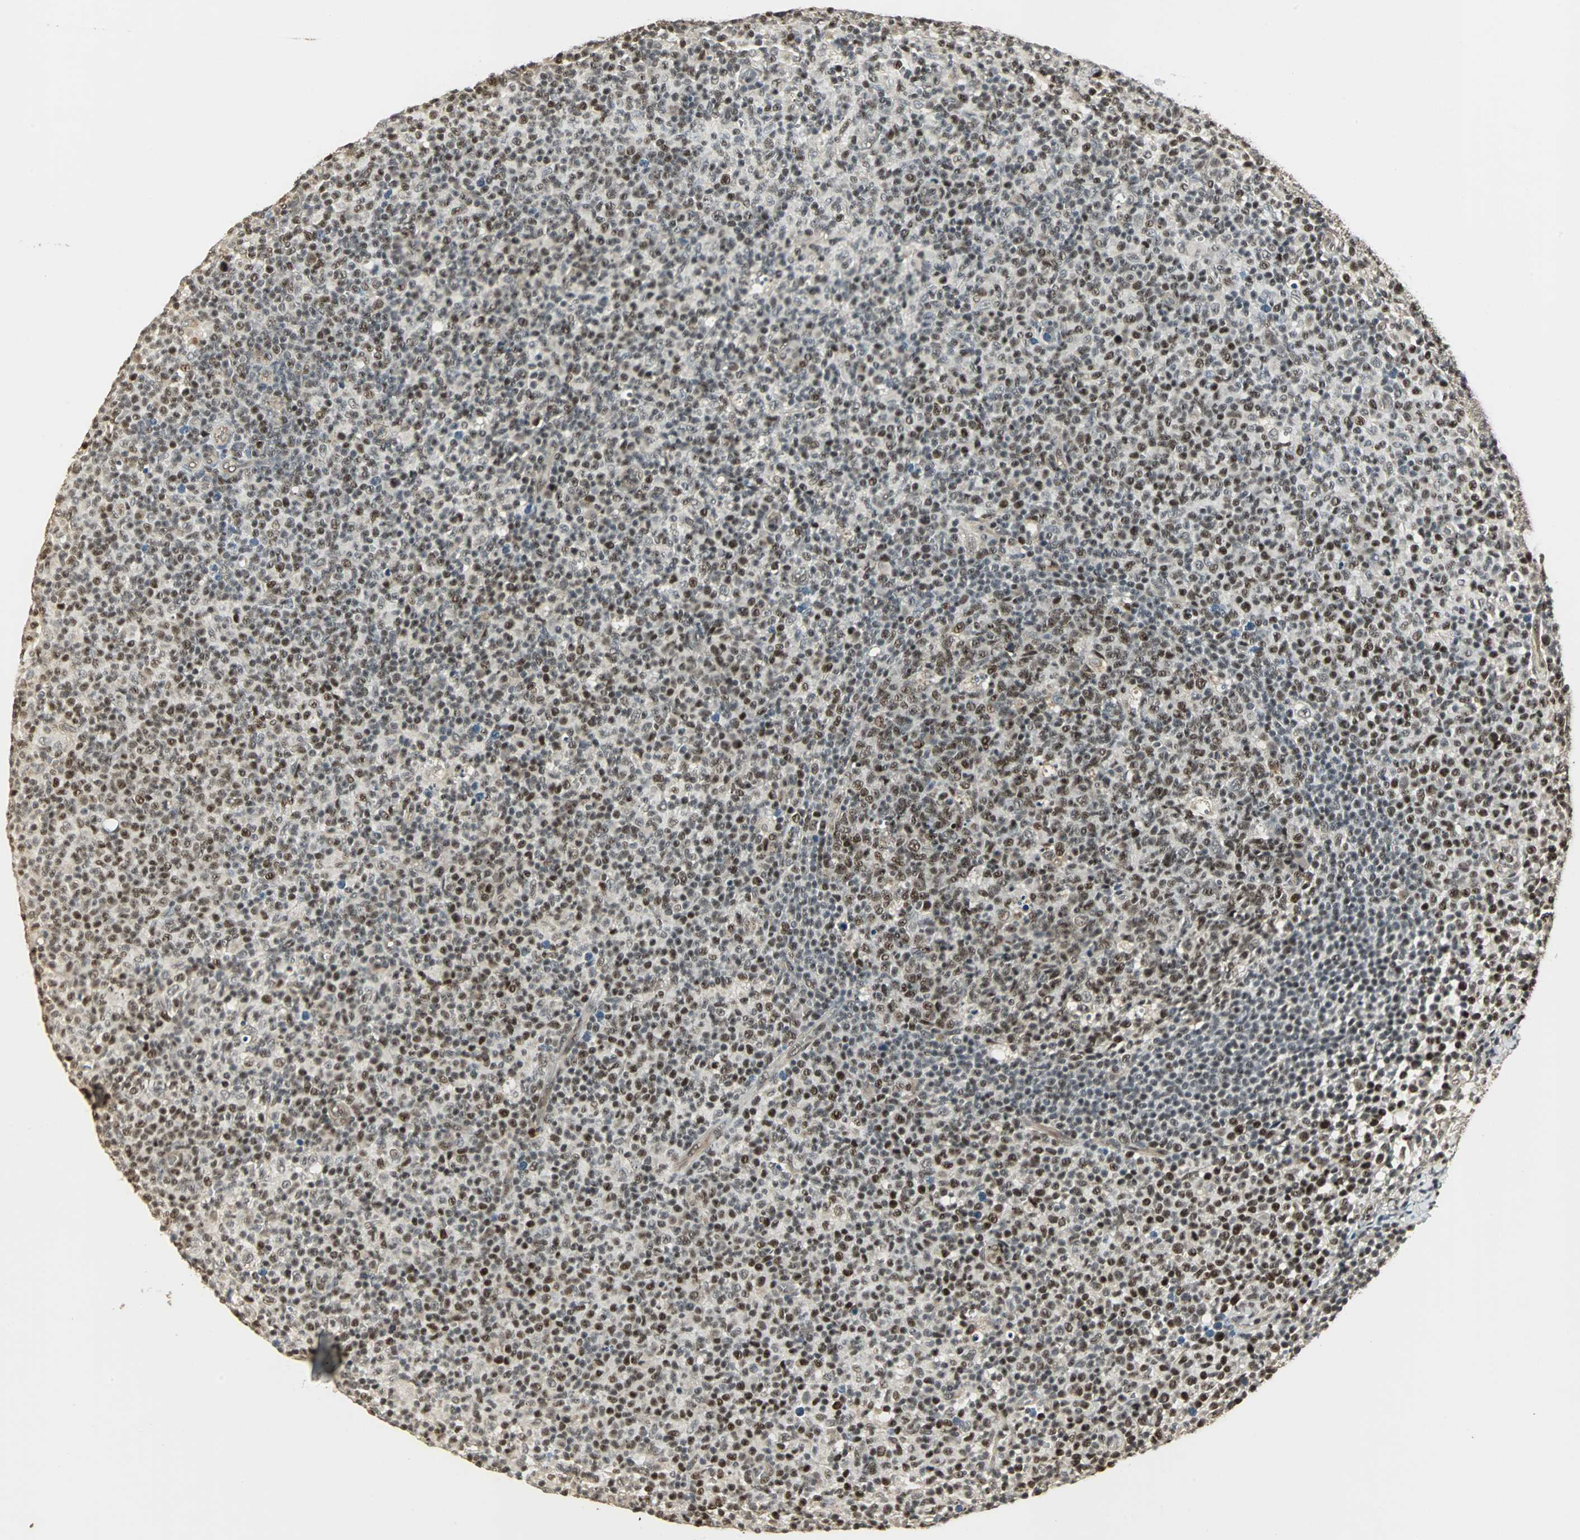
{"staining": {"intensity": "strong", "quantity": ">75%", "location": "nuclear"}, "tissue": "lymph node", "cell_type": "Germinal center cells", "image_type": "normal", "snomed": [{"axis": "morphology", "description": "Normal tissue, NOS"}, {"axis": "morphology", "description": "Inflammation, NOS"}, {"axis": "topography", "description": "Lymph node"}], "caption": "Protein expression analysis of unremarkable human lymph node reveals strong nuclear expression in approximately >75% of germinal center cells.", "gene": "MED4", "patient": {"sex": "male", "age": 55}}